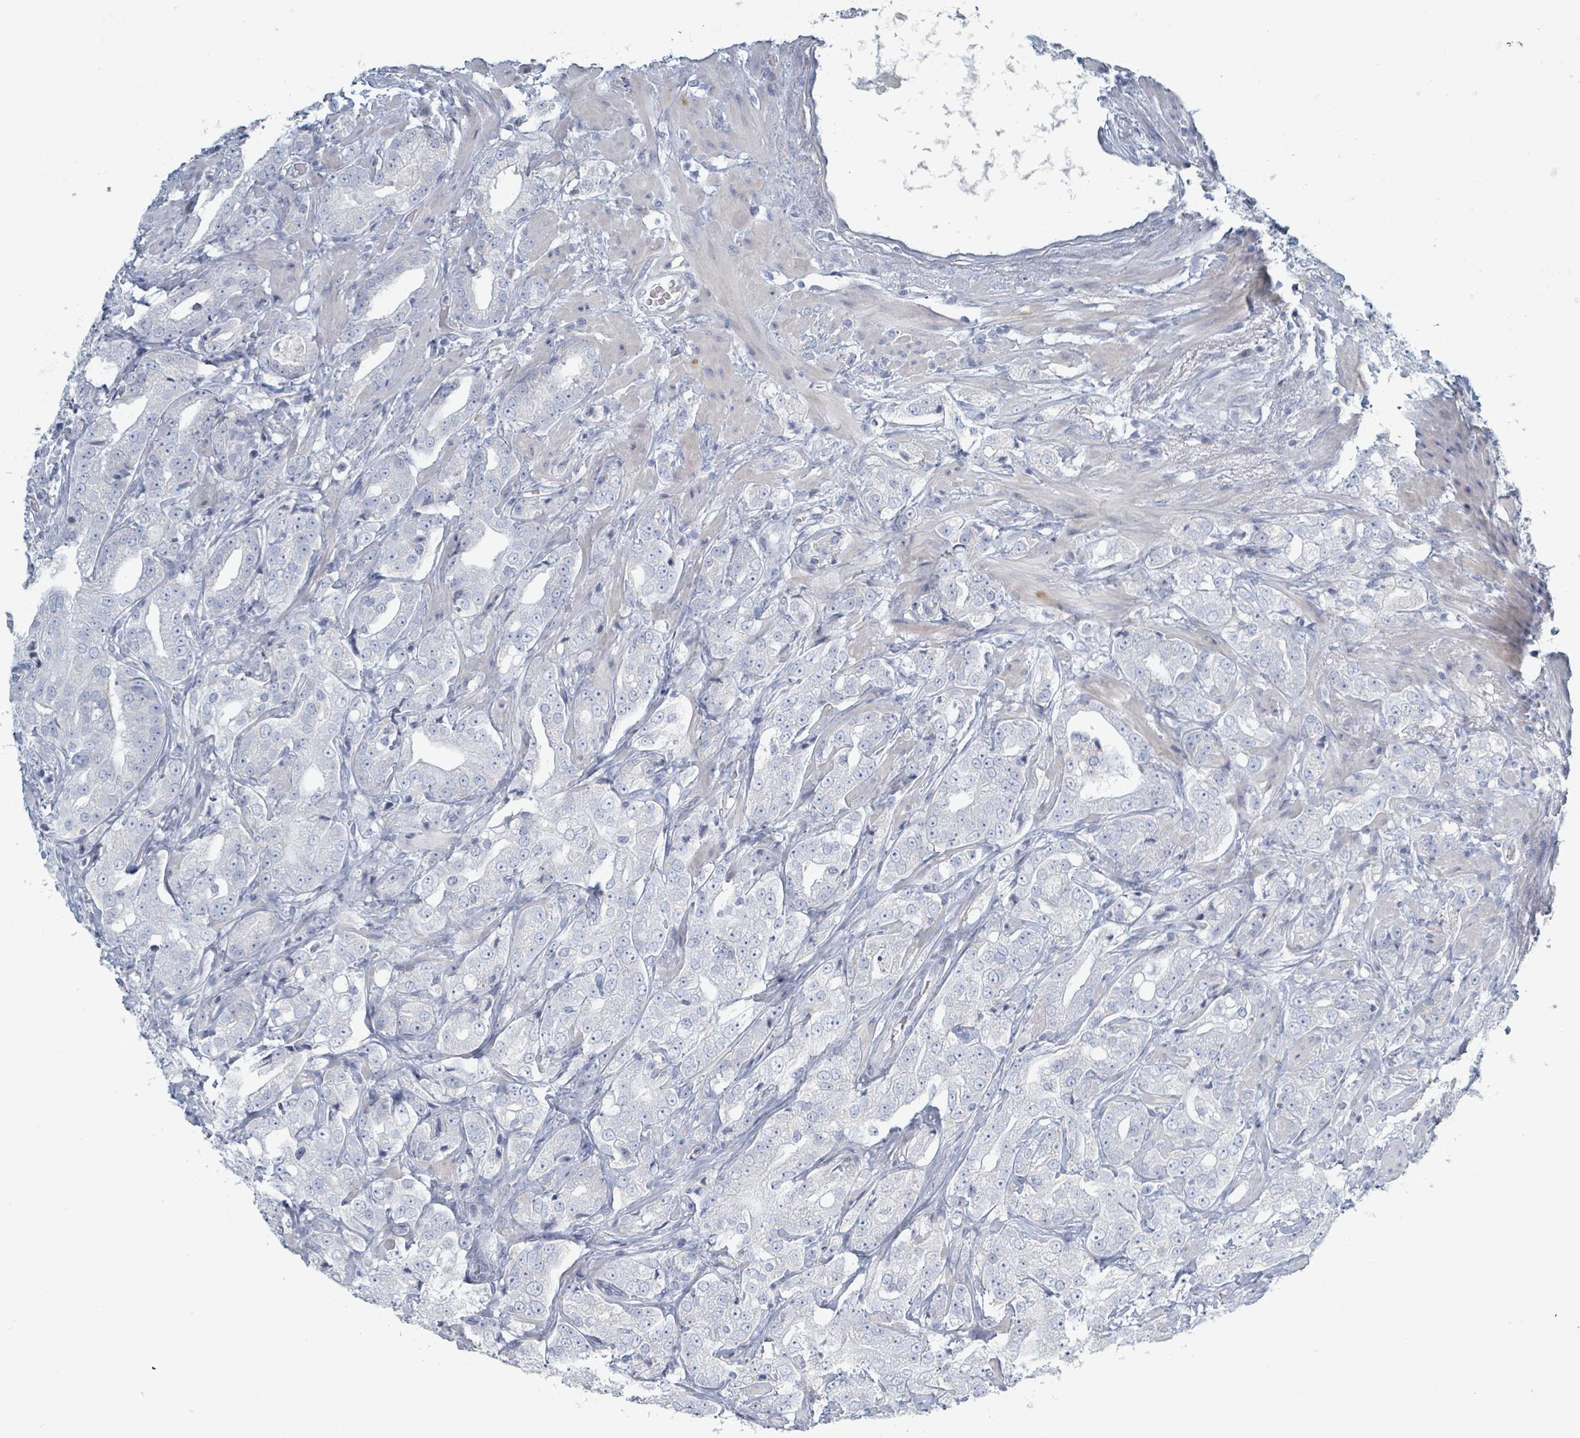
{"staining": {"intensity": "negative", "quantity": "none", "location": "none"}, "tissue": "prostate cancer", "cell_type": "Tumor cells", "image_type": "cancer", "snomed": [{"axis": "morphology", "description": "Adenocarcinoma, Low grade"}, {"axis": "topography", "description": "Prostate"}], "caption": "Human low-grade adenocarcinoma (prostate) stained for a protein using immunohistochemistry (IHC) demonstrates no expression in tumor cells.", "gene": "HEATR5A", "patient": {"sex": "male", "age": 67}}